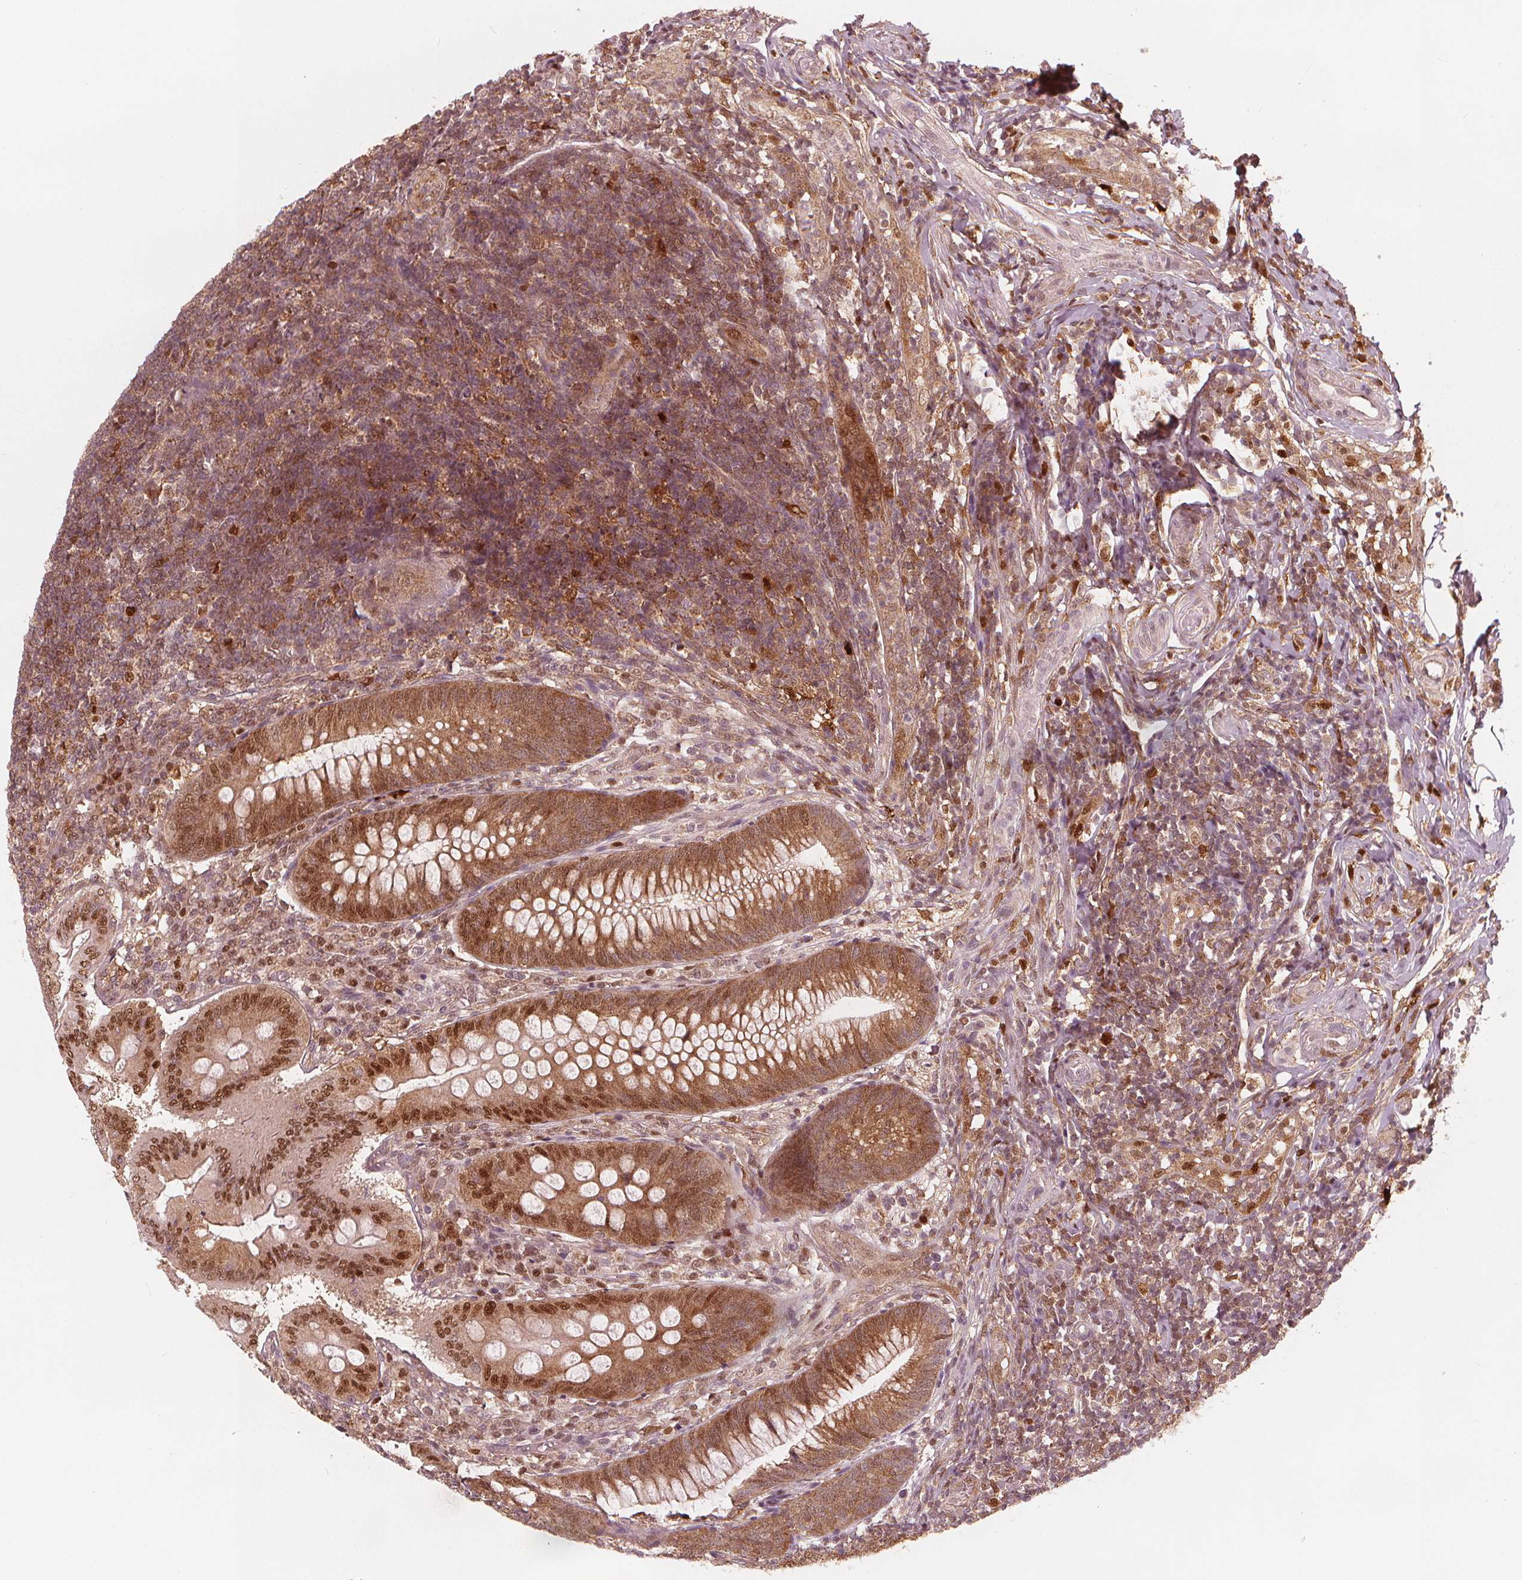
{"staining": {"intensity": "moderate", "quantity": ">75%", "location": "cytoplasmic/membranous,nuclear"}, "tissue": "appendix", "cell_type": "Glandular cells", "image_type": "normal", "snomed": [{"axis": "morphology", "description": "Normal tissue, NOS"}, {"axis": "morphology", "description": "Inflammation, NOS"}, {"axis": "topography", "description": "Appendix"}], "caption": "Immunohistochemistry micrograph of normal human appendix stained for a protein (brown), which reveals medium levels of moderate cytoplasmic/membranous,nuclear positivity in approximately >75% of glandular cells.", "gene": "SQSTM1", "patient": {"sex": "male", "age": 16}}